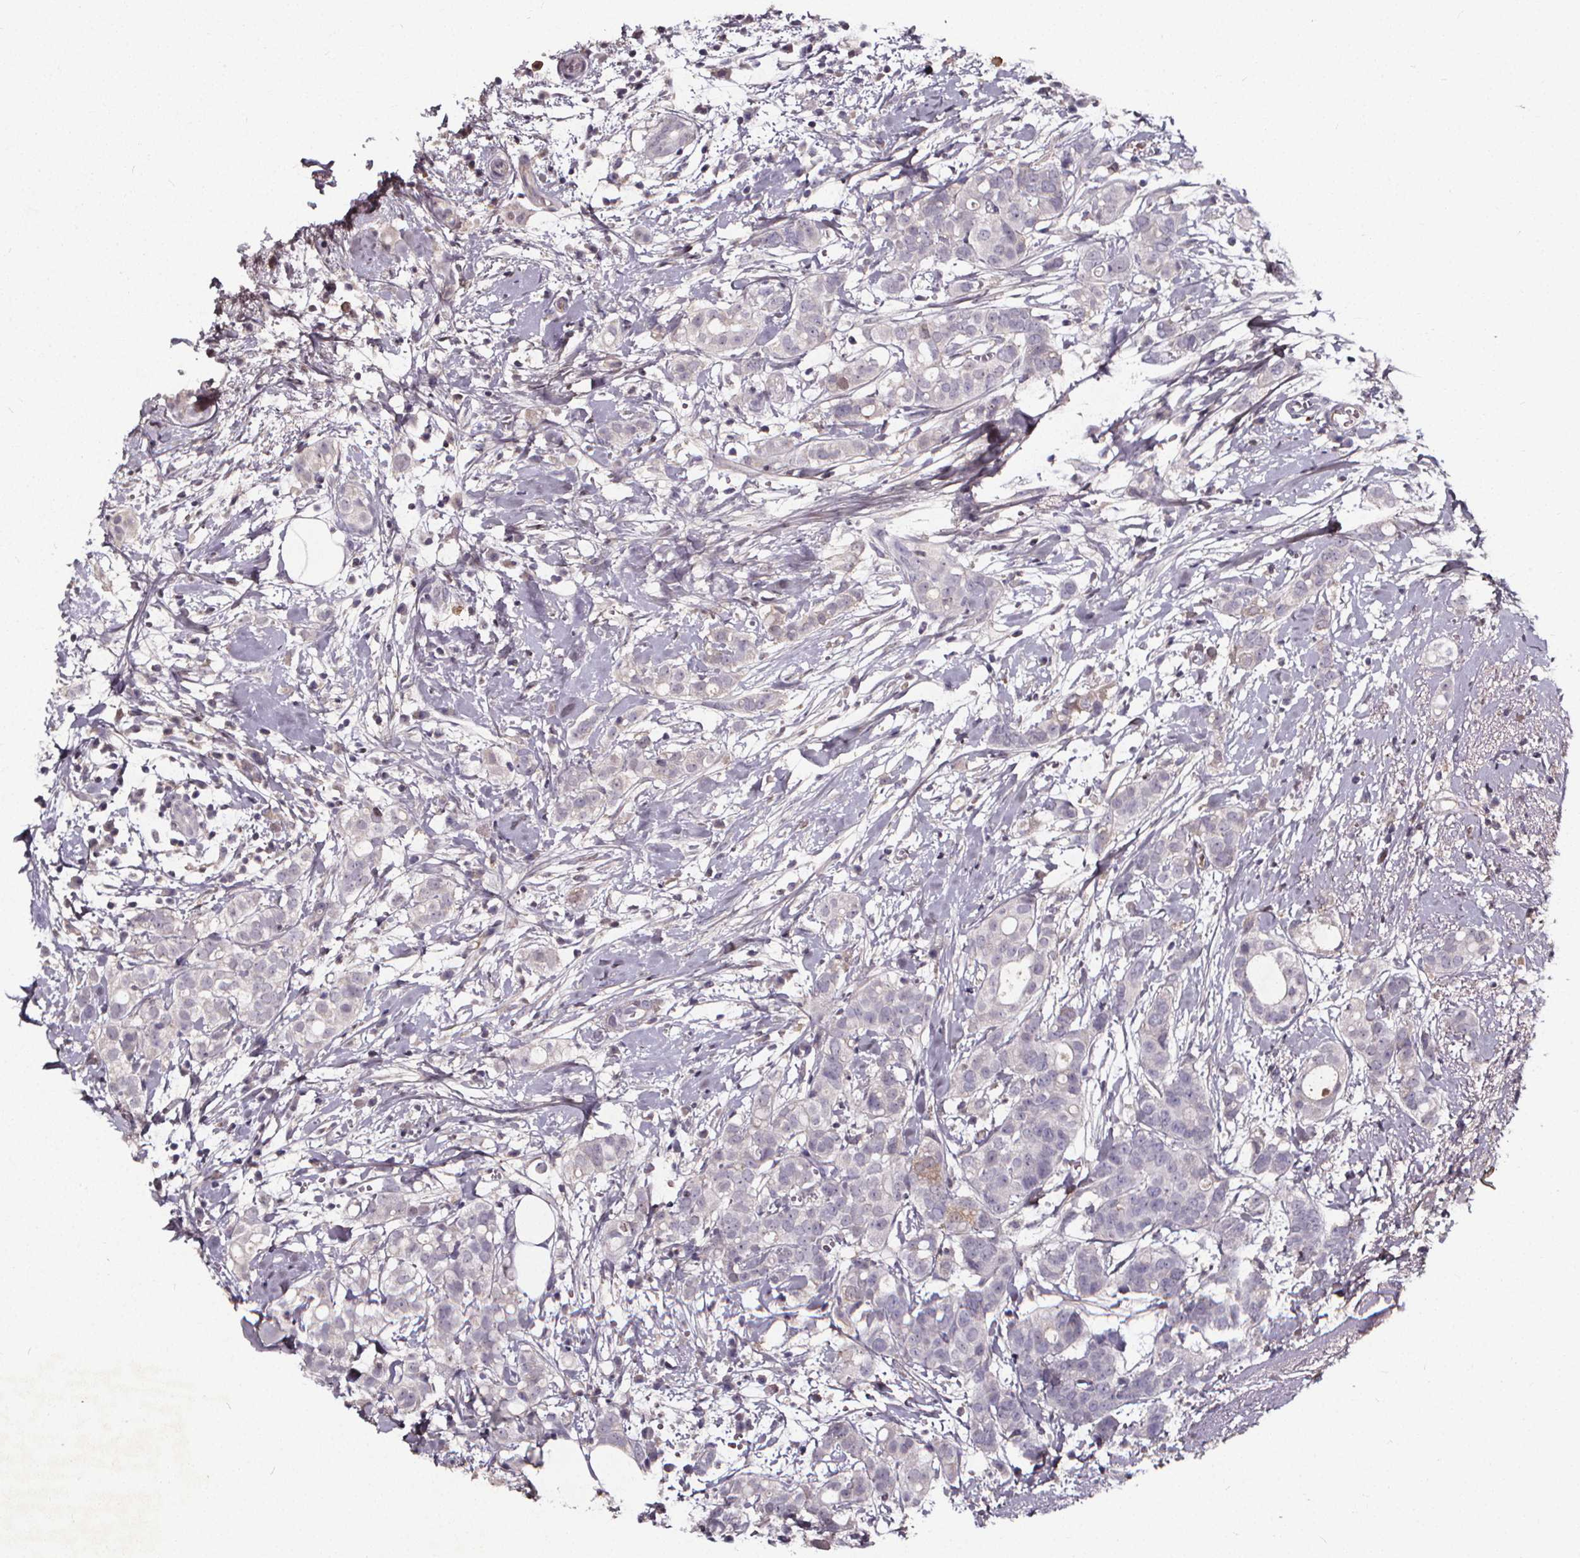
{"staining": {"intensity": "negative", "quantity": "none", "location": "none"}, "tissue": "breast cancer", "cell_type": "Tumor cells", "image_type": "cancer", "snomed": [{"axis": "morphology", "description": "Duct carcinoma"}, {"axis": "topography", "description": "Breast"}], "caption": "Immunohistochemistry (IHC) of human breast cancer demonstrates no positivity in tumor cells.", "gene": "SPAG8", "patient": {"sex": "female", "age": 40}}